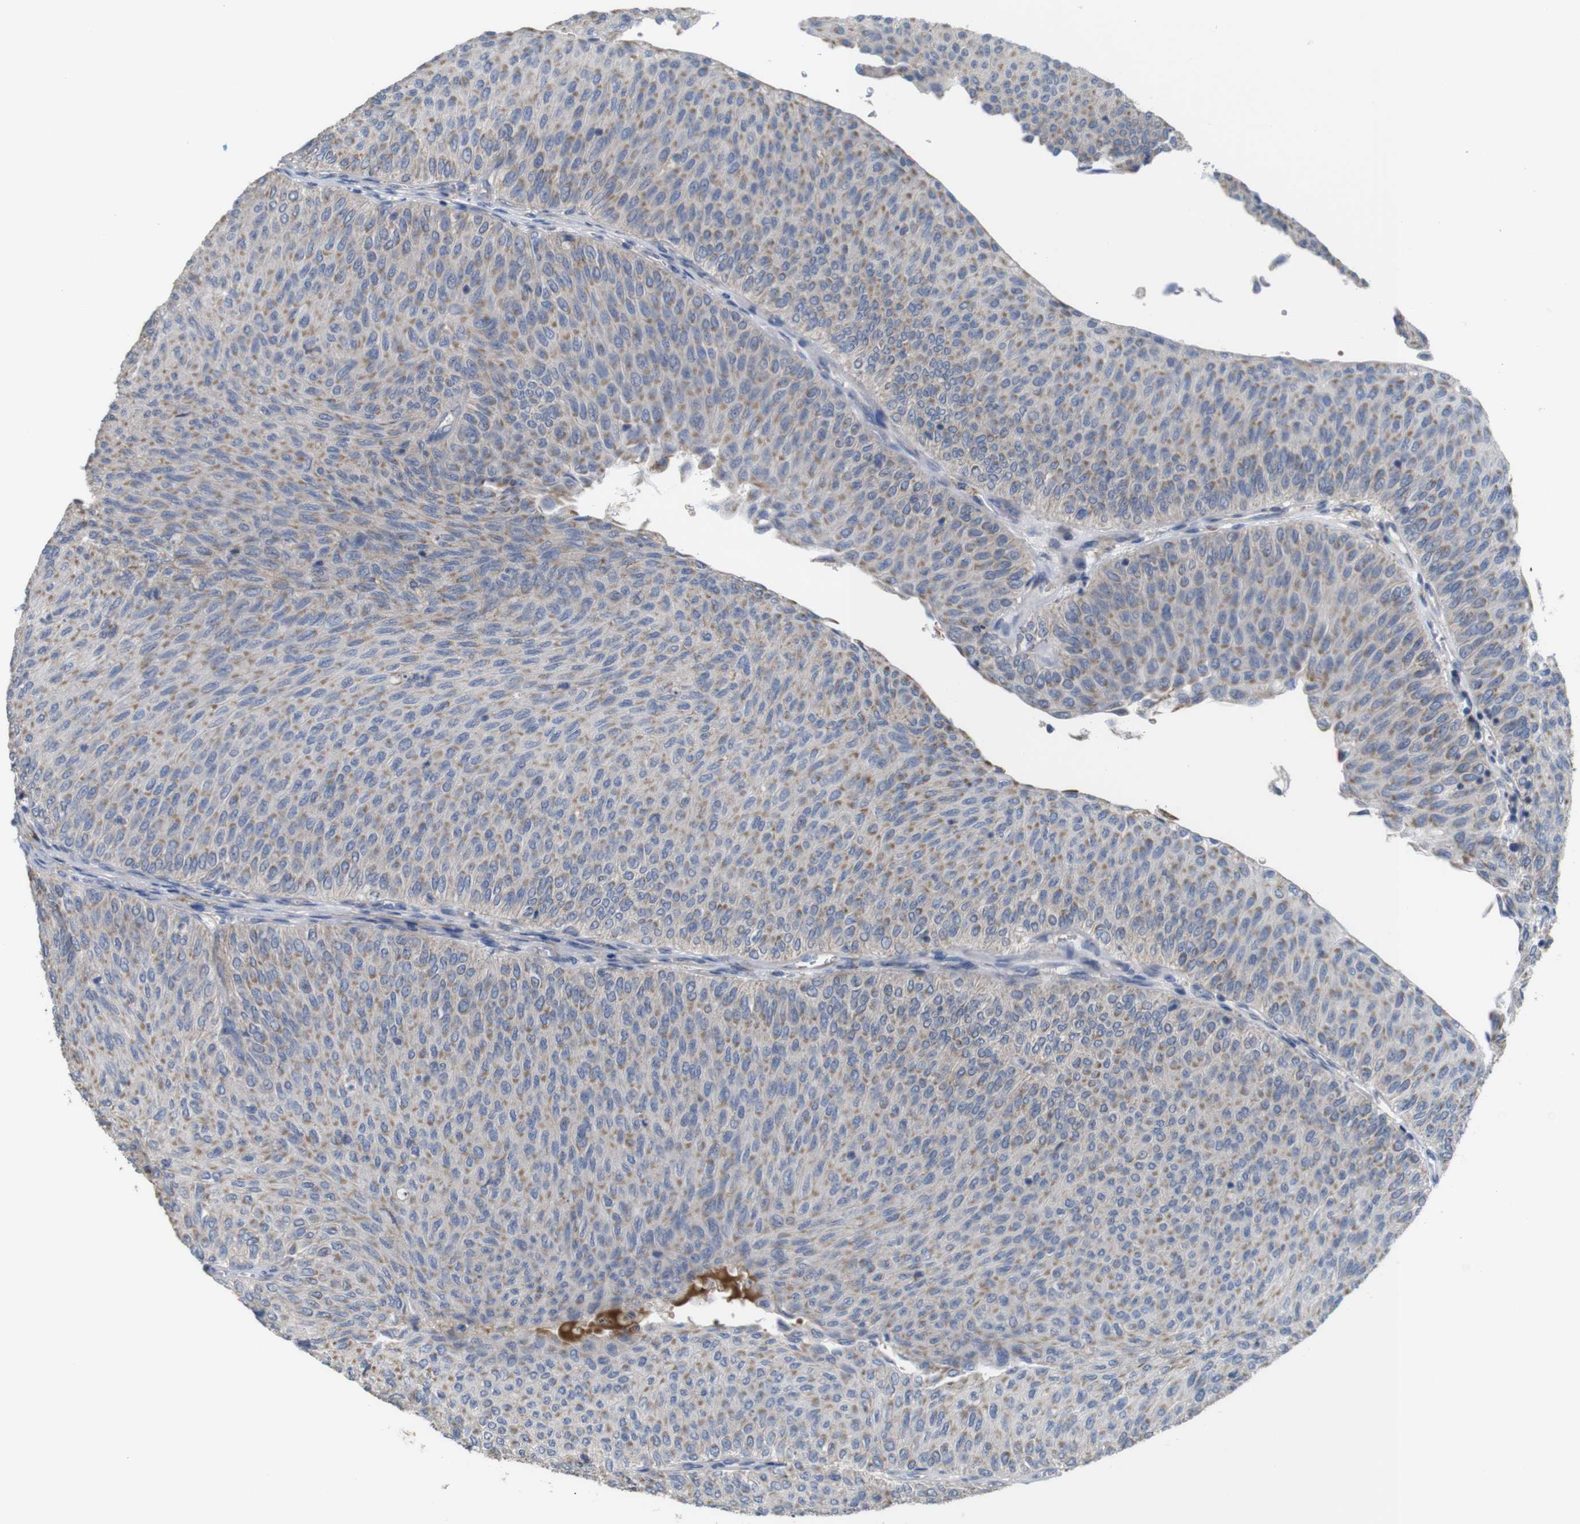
{"staining": {"intensity": "weak", "quantity": "25%-75%", "location": "cytoplasmic/membranous"}, "tissue": "urothelial cancer", "cell_type": "Tumor cells", "image_type": "cancer", "snomed": [{"axis": "morphology", "description": "Urothelial carcinoma, Low grade"}, {"axis": "topography", "description": "Urinary bladder"}], "caption": "This photomicrograph demonstrates urothelial cancer stained with immunohistochemistry (IHC) to label a protein in brown. The cytoplasmic/membranous of tumor cells show weak positivity for the protein. Nuclei are counter-stained blue.", "gene": "PTPRR", "patient": {"sex": "male", "age": 78}}